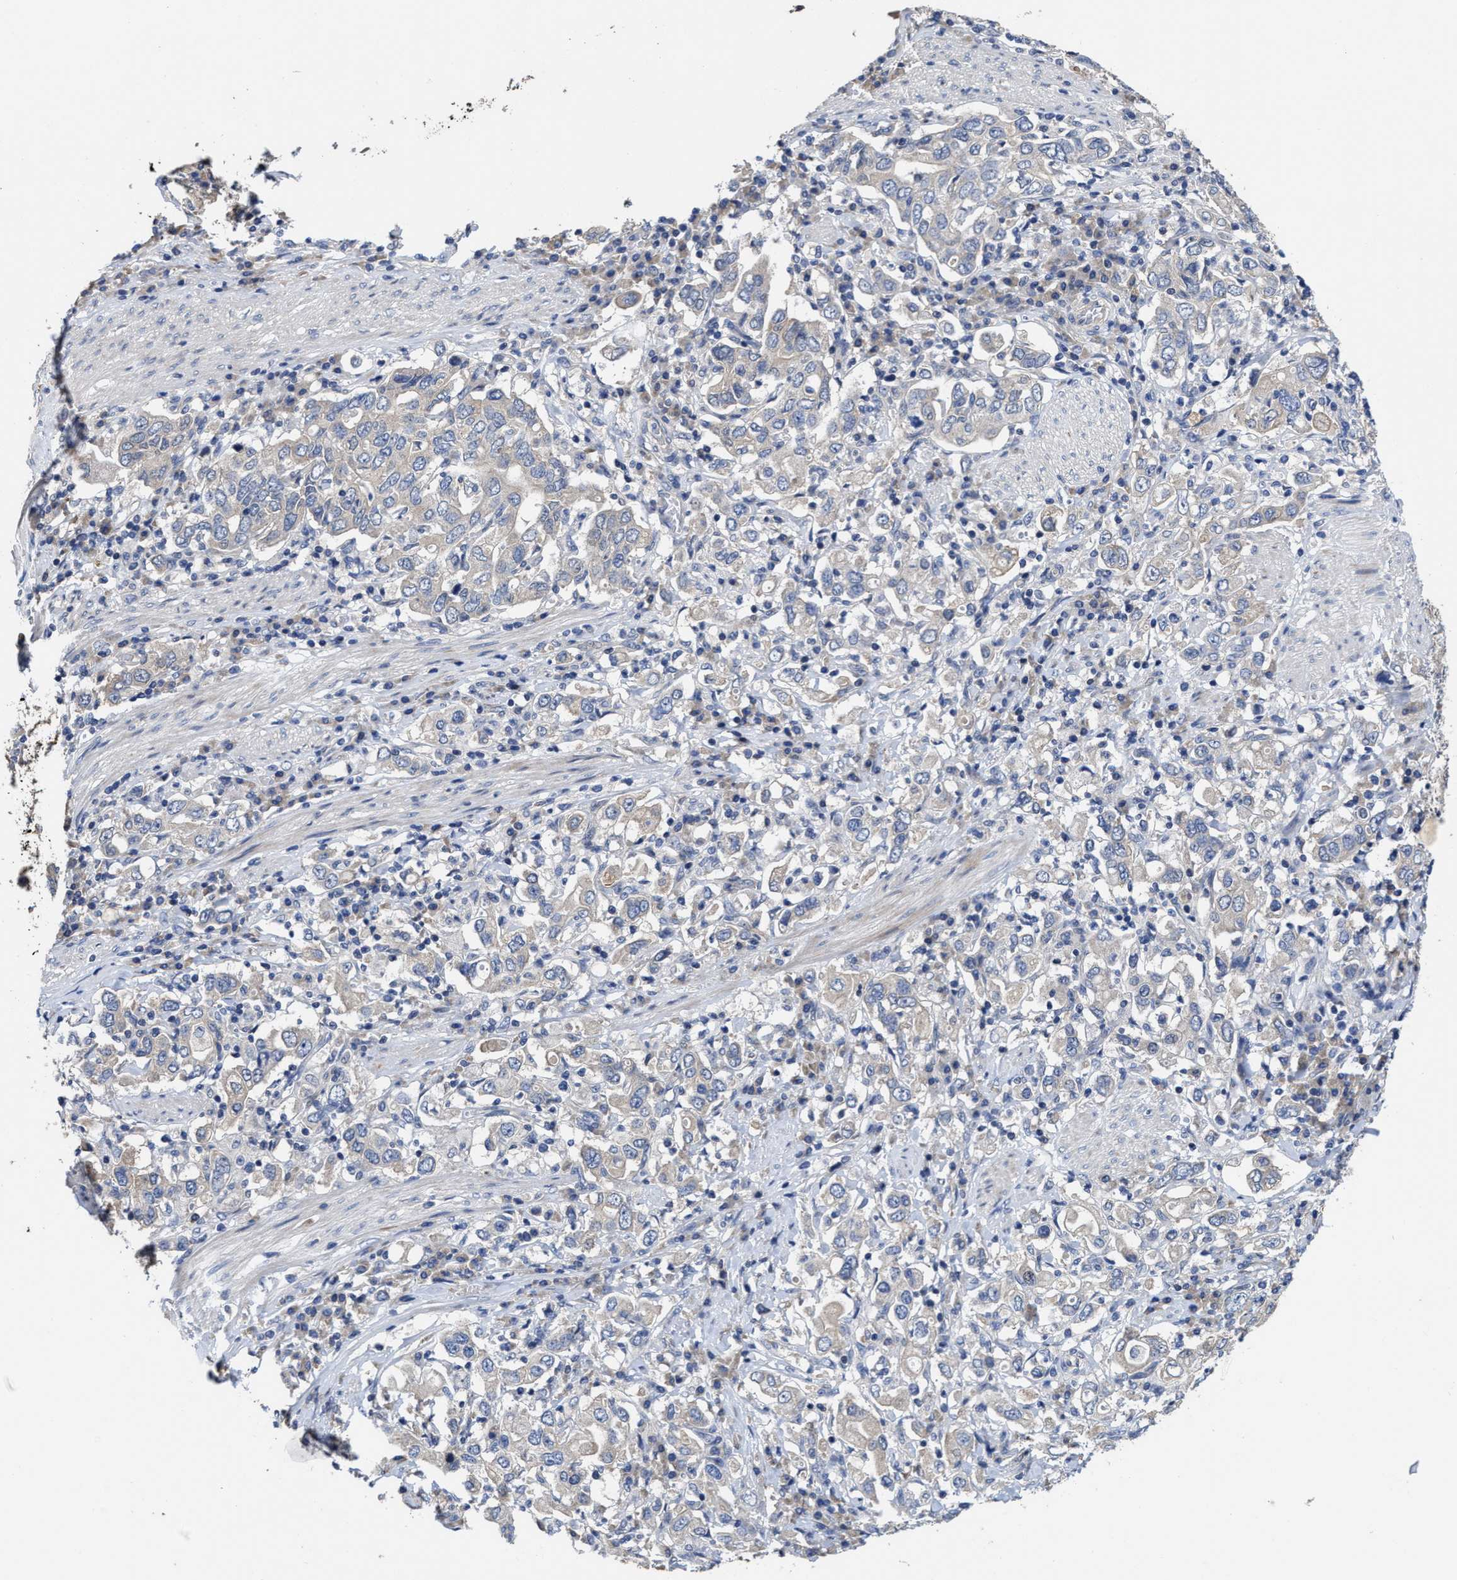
{"staining": {"intensity": "weak", "quantity": "<25%", "location": "cytoplasmic/membranous"}, "tissue": "stomach cancer", "cell_type": "Tumor cells", "image_type": "cancer", "snomed": [{"axis": "morphology", "description": "Adenocarcinoma, NOS"}, {"axis": "topography", "description": "Stomach, upper"}], "caption": "Tumor cells show no significant protein staining in stomach cancer. (DAB (3,3'-diaminobenzidine) immunohistochemistry with hematoxylin counter stain).", "gene": "TRAF6", "patient": {"sex": "male", "age": 62}}